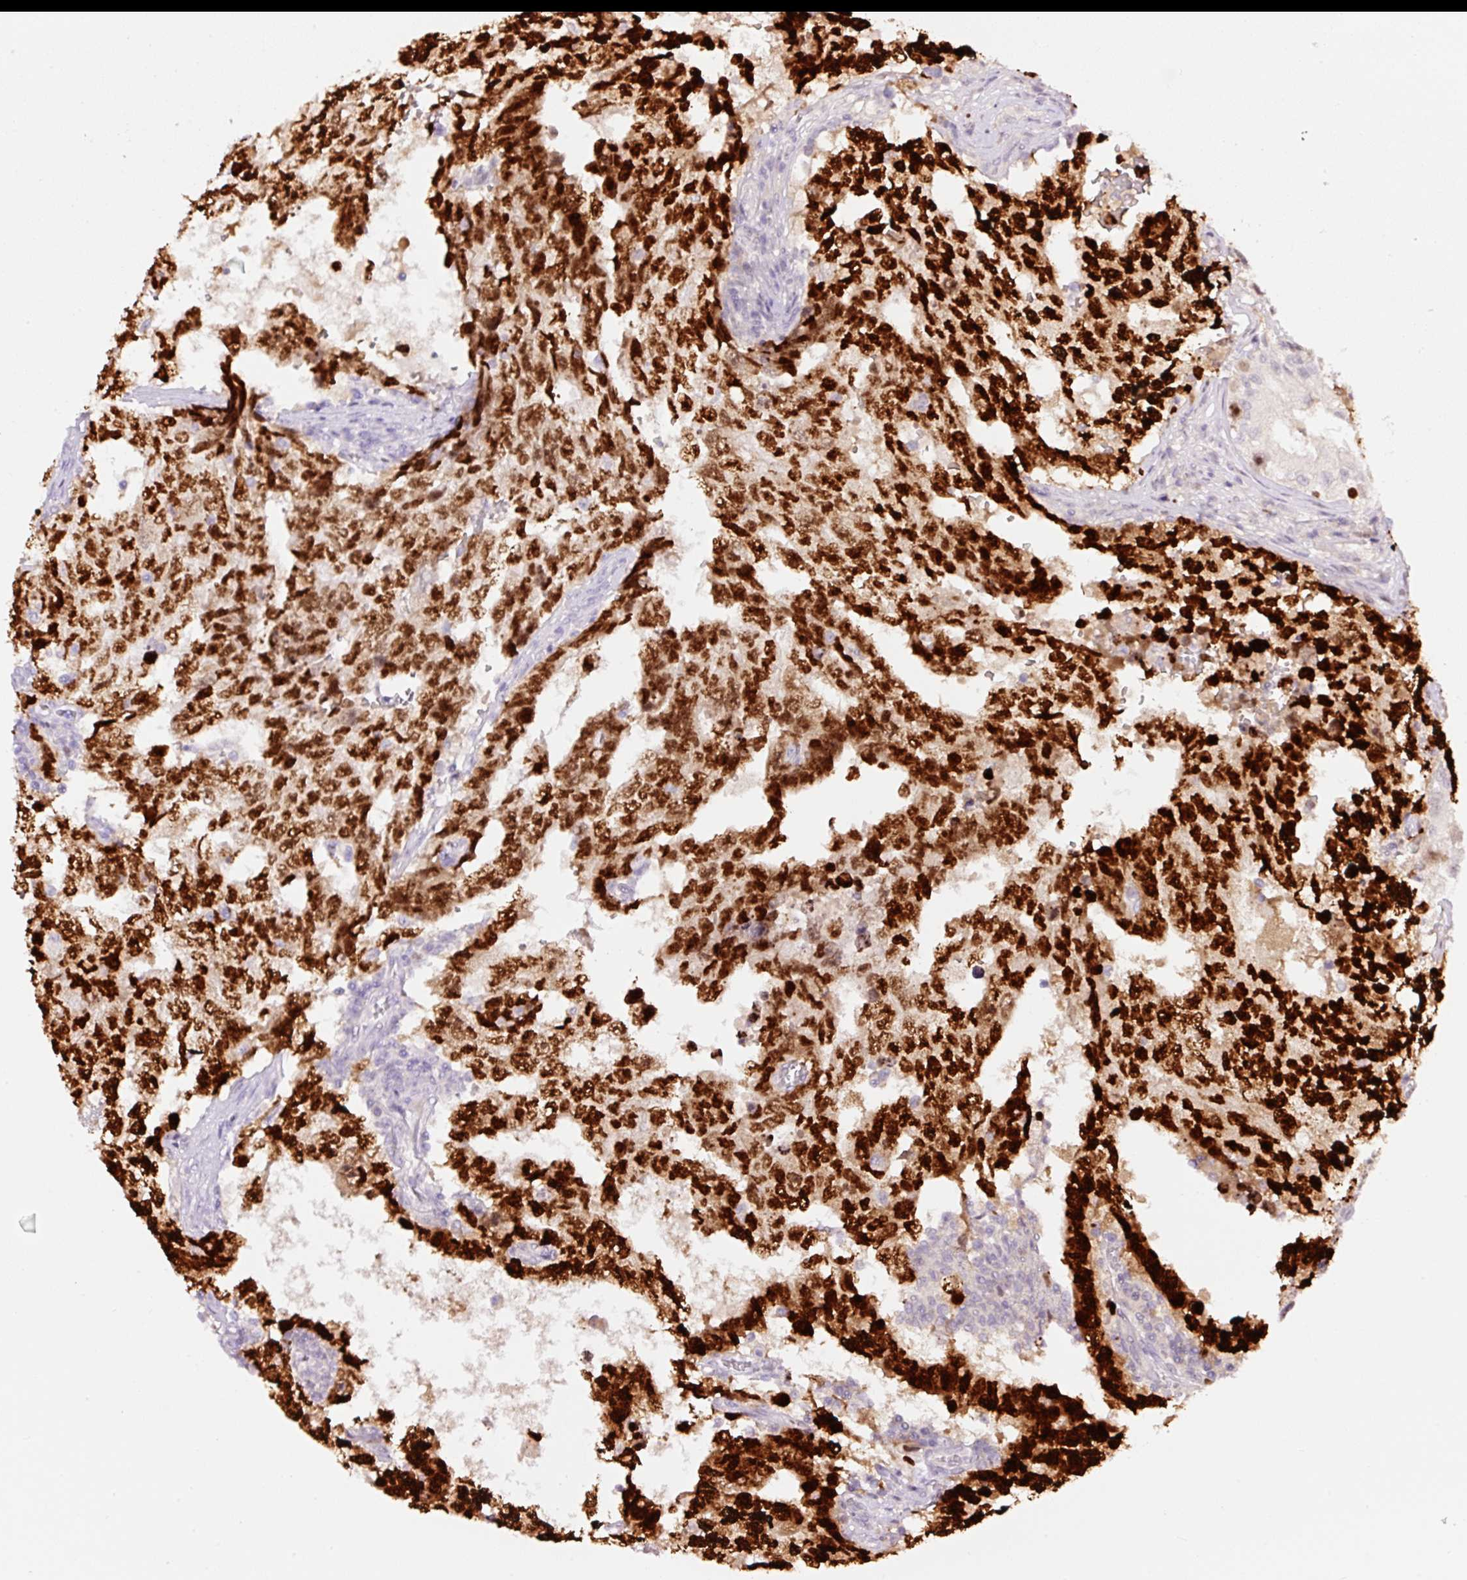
{"staining": {"intensity": "strong", "quantity": ">75%", "location": "cytoplasmic/membranous,nuclear"}, "tissue": "testis cancer", "cell_type": "Tumor cells", "image_type": "cancer", "snomed": [{"axis": "morphology", "description": "Carcinoma, Embryonal, NOS"}, {"axis": "topography", "description": "Testis"}], "caption": "Human testis embryonal carcinoma stained with a brown dye shows strong cytoplasmic/membranous and nuclear positive staining in about >75% of tumor cells.", "gene": "DPPA4", "patient": {"sex": "male", "age": 25}}